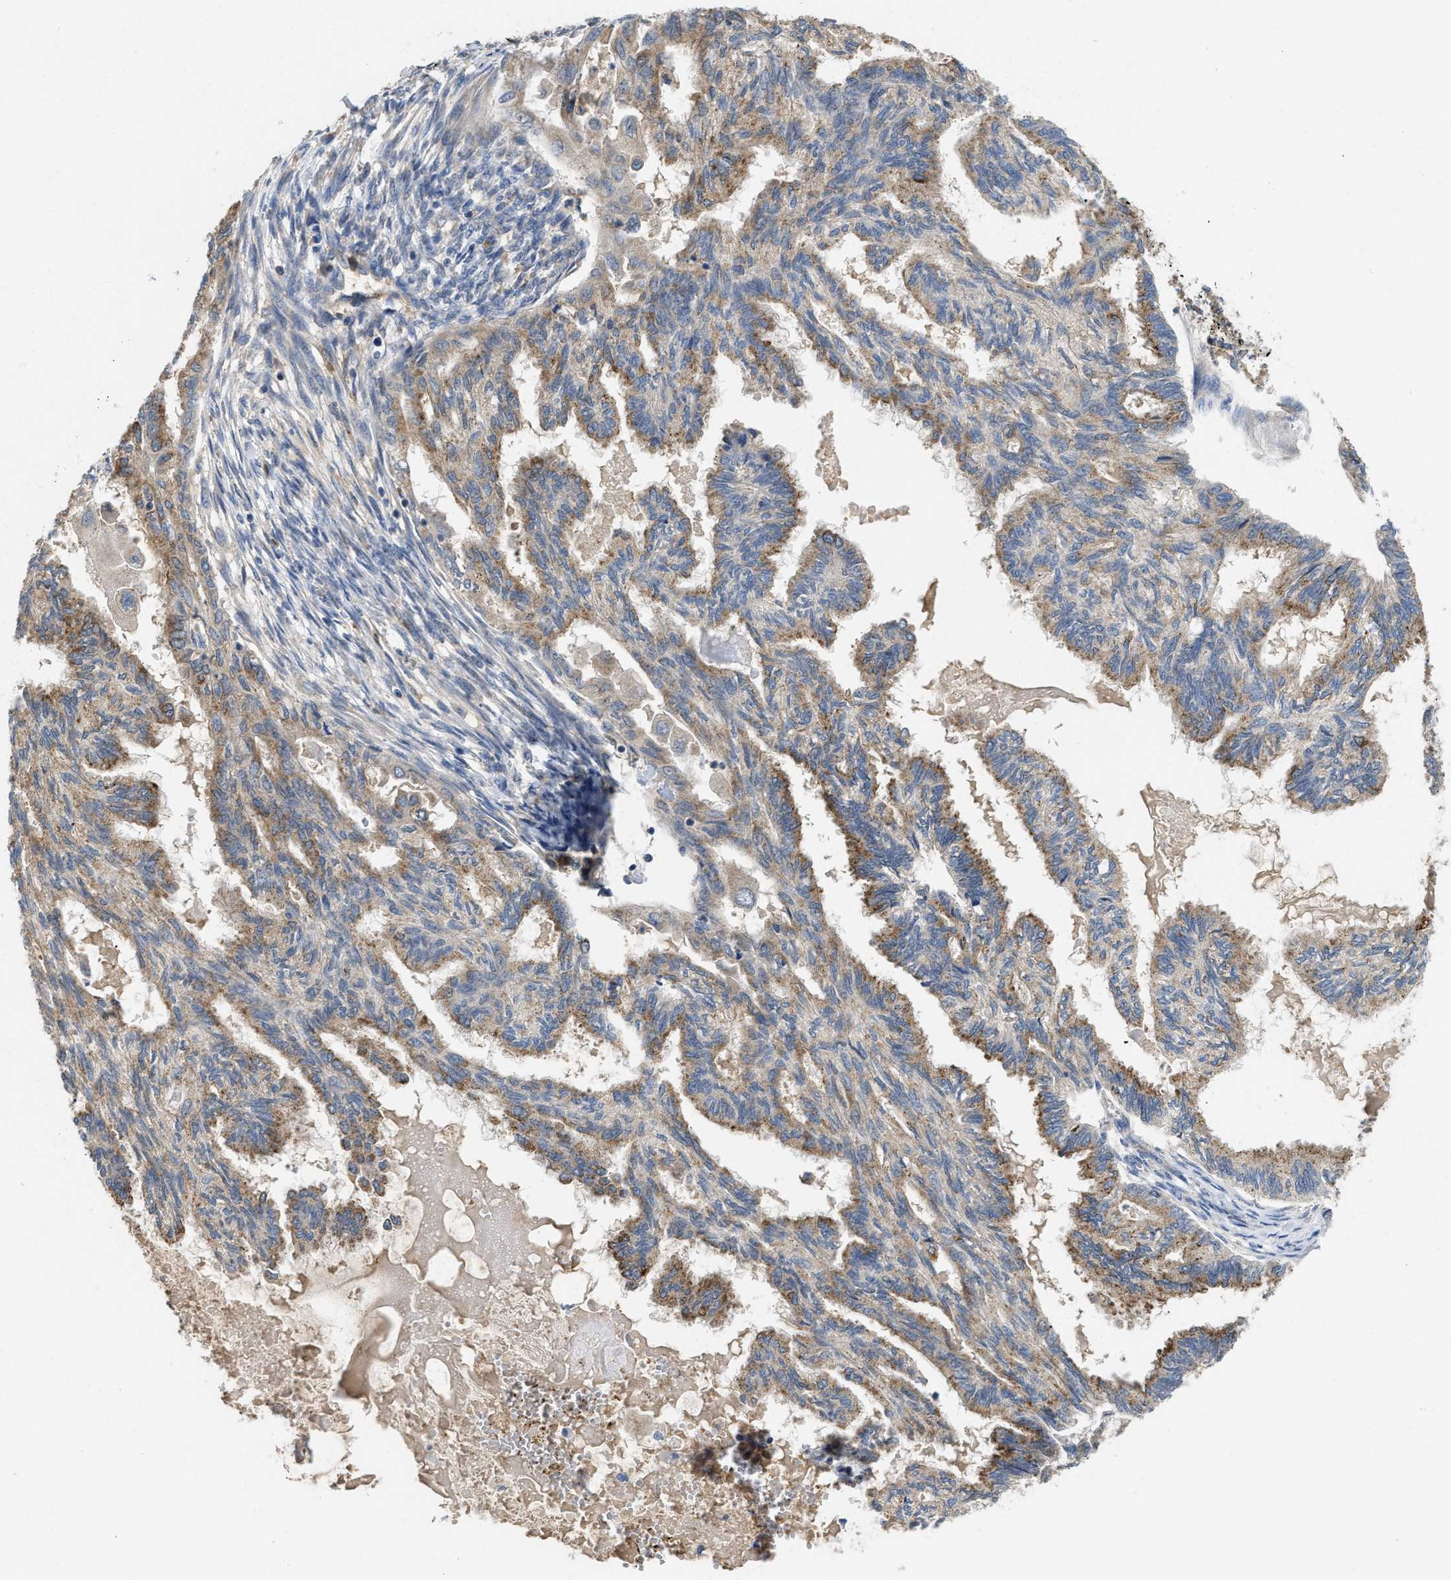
{"staining": {"intensity": "moderate", "quantity": ">75%", "location": "cytoplasmic/membranous"}, "tissue": "cervical cancer", "cell_type": "Tumor cells", "image_type": "cancer", "snomed": [{"axis": "morphology", "description": "Normal tissue, NOS"}, {"axis": "morphology", "description": "Adenocarcinoma, NOS"}, {"axis": "topography", "description": "Cervix"}, {"axis": "topography", "description": "Endometrium"}], "caption": "The image shows a brown stain indicating the presence of a protein in the cytoplasmic/membranous of tumor cells in cervical adenocarcinoma.", "gene": "RNF216", "patient": {"sex": "female", "age": 86}}